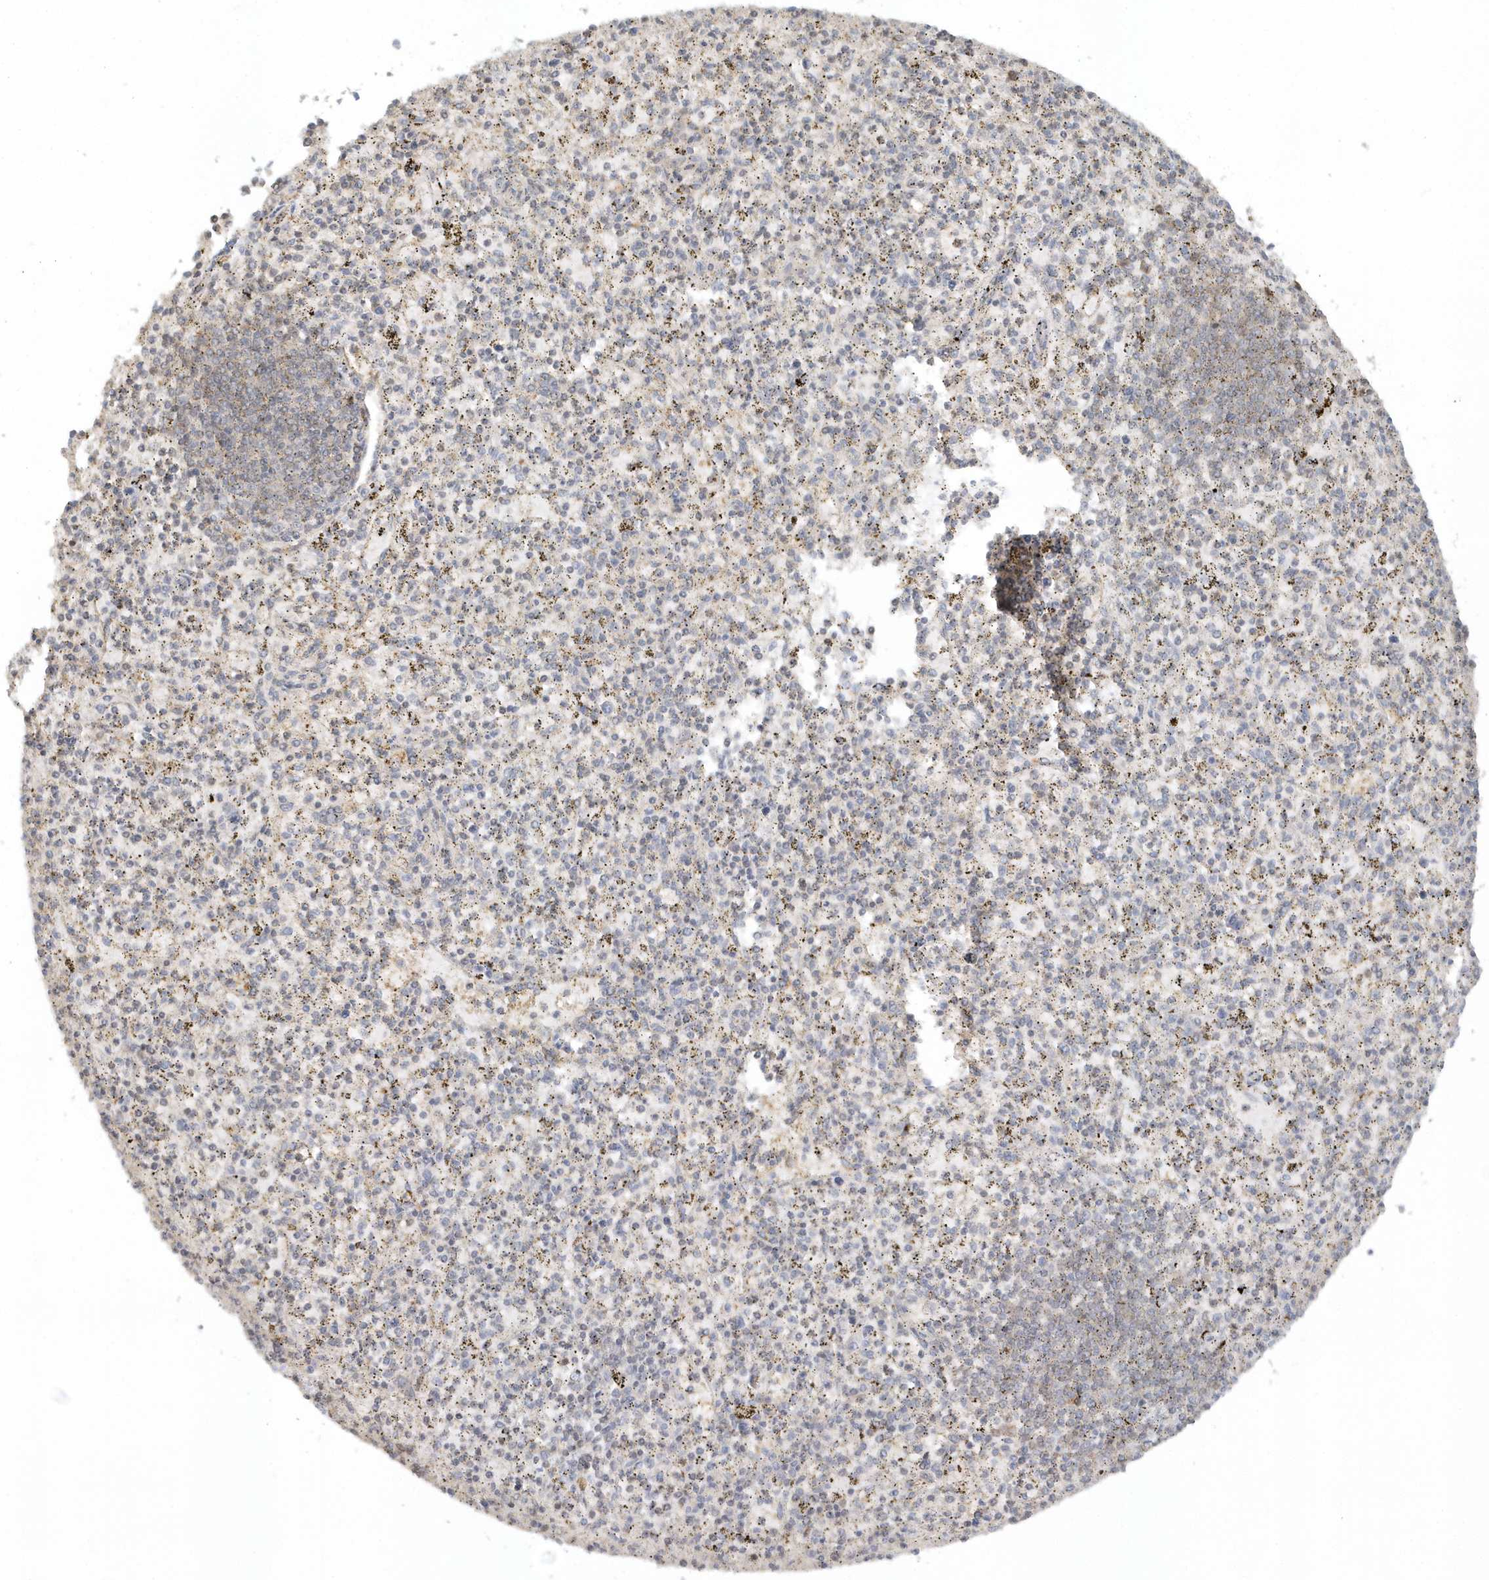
{"staining": {"intensity": "moderate", "quantity": "<25%", "location": "nuclear"}, "tissue": "spleen", "cell_type": "Cells in red pulp", "image_type": "normal", "snomed": [{"axis": "morphology", "description": "Normal tissue, NOS"}, {"axis": "topography", "description": "Spleen"}], "caption": "This is a micrograph of immunohistochemistry (IHC) staining of normal spleen, which shows moderate expression in the nuclear of cells in red pulp.", "gene": "SUMO2", "patient": {"sex": "male", "age": 72}}